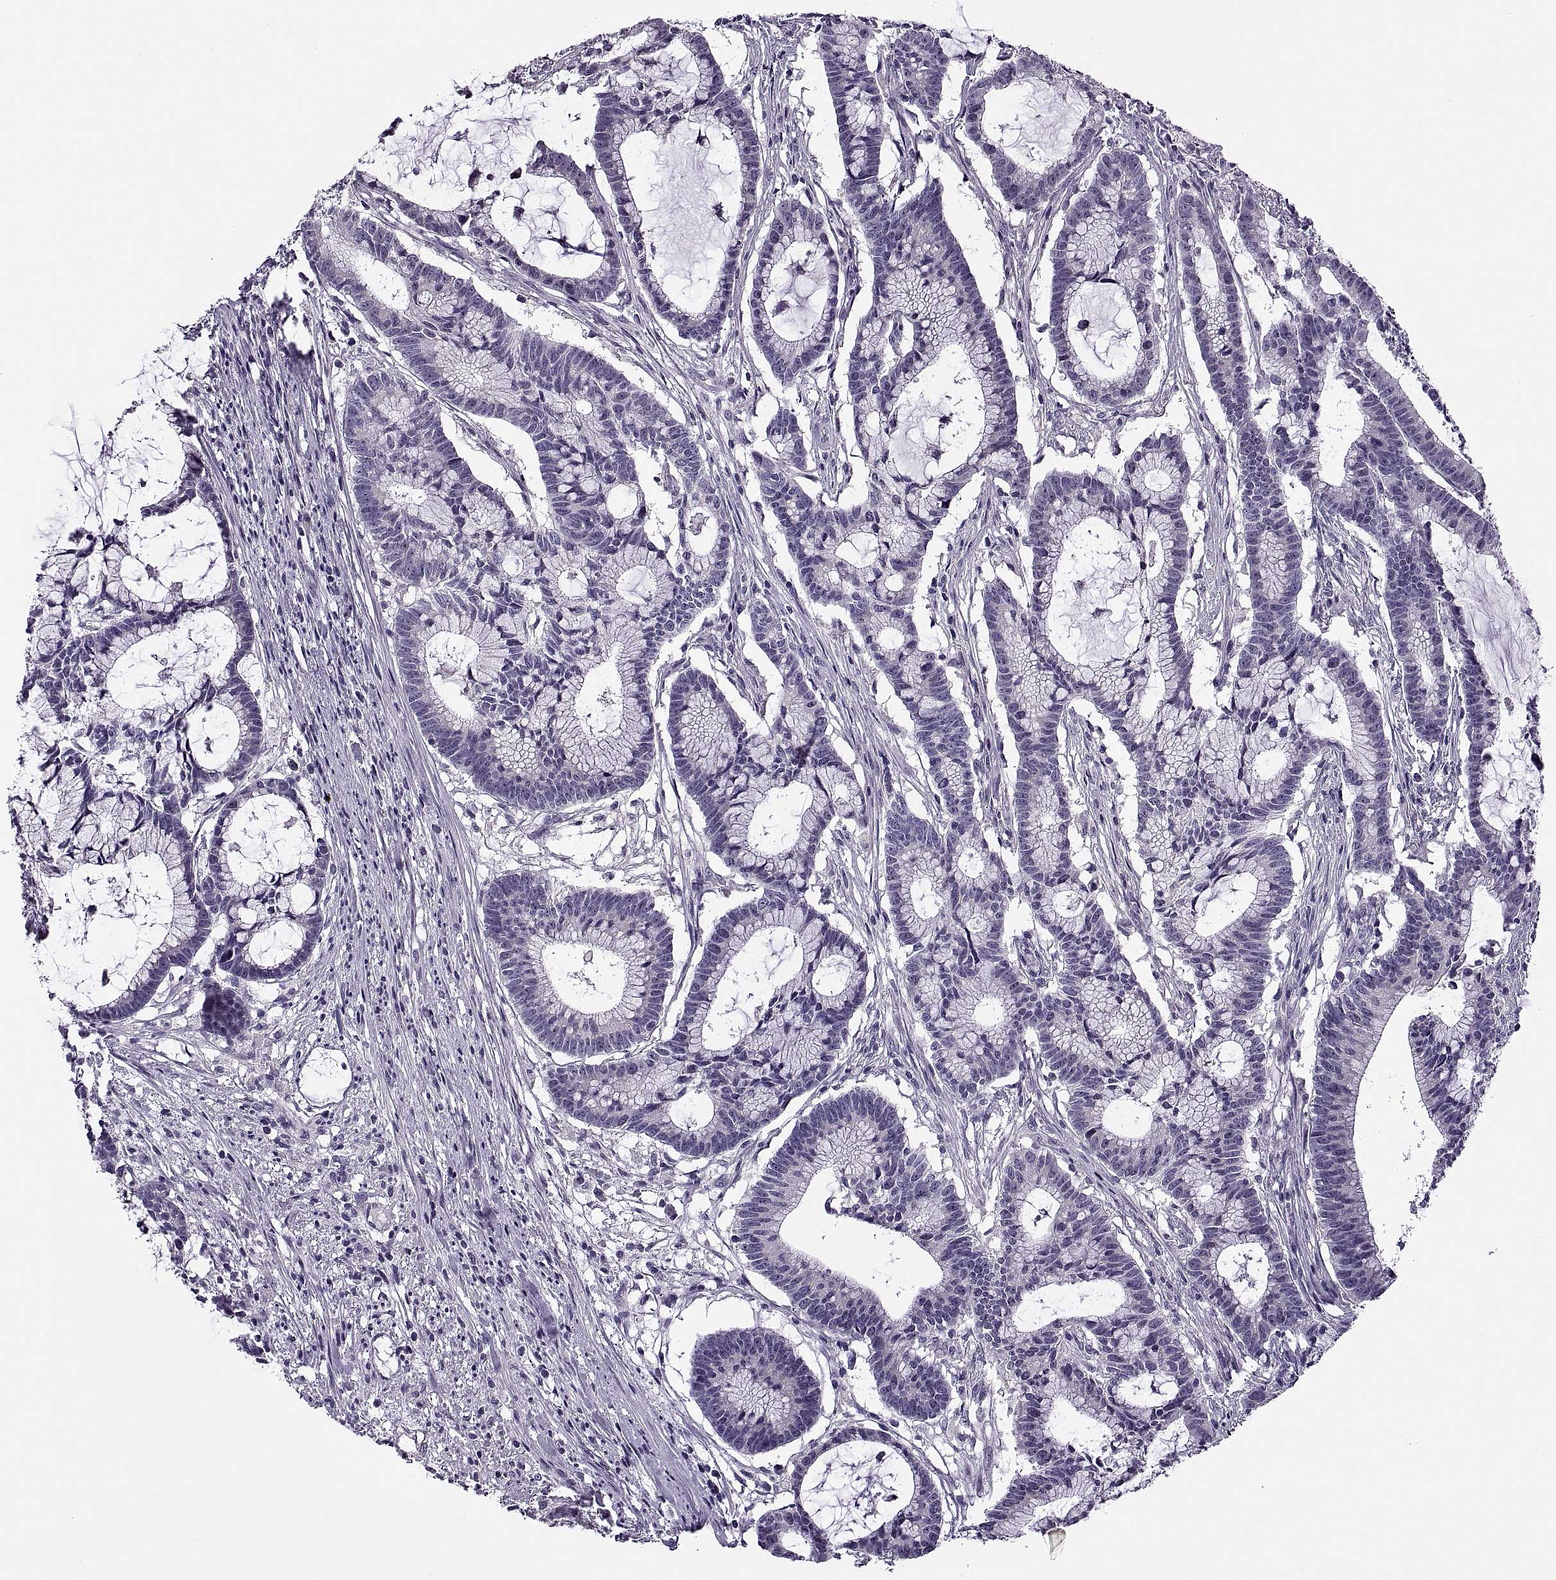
{"staining": {"intensity": "negative", "quantity": "none", "location": "none"}, "tissue": "colorectal cancer", "cell_type": "Tumor cells", "image_type": "cancer", "snomed": [{"axis": "morphology", "description": "Adenocarcinoma, NOS"}, {"axis": "topography", "description": "Colon"}], "caption": "Micrograph shows no significant protein positivity in tumor cells of colorectal adenocarcinoma. Brightfield microscopy of immunohistochemistry (IHC) stained with DAB (brown) and hematoxylin (blue), captured at high magnification.", "gene": "MAGEB1", "patient": {"sex": "female", "age": 78}}